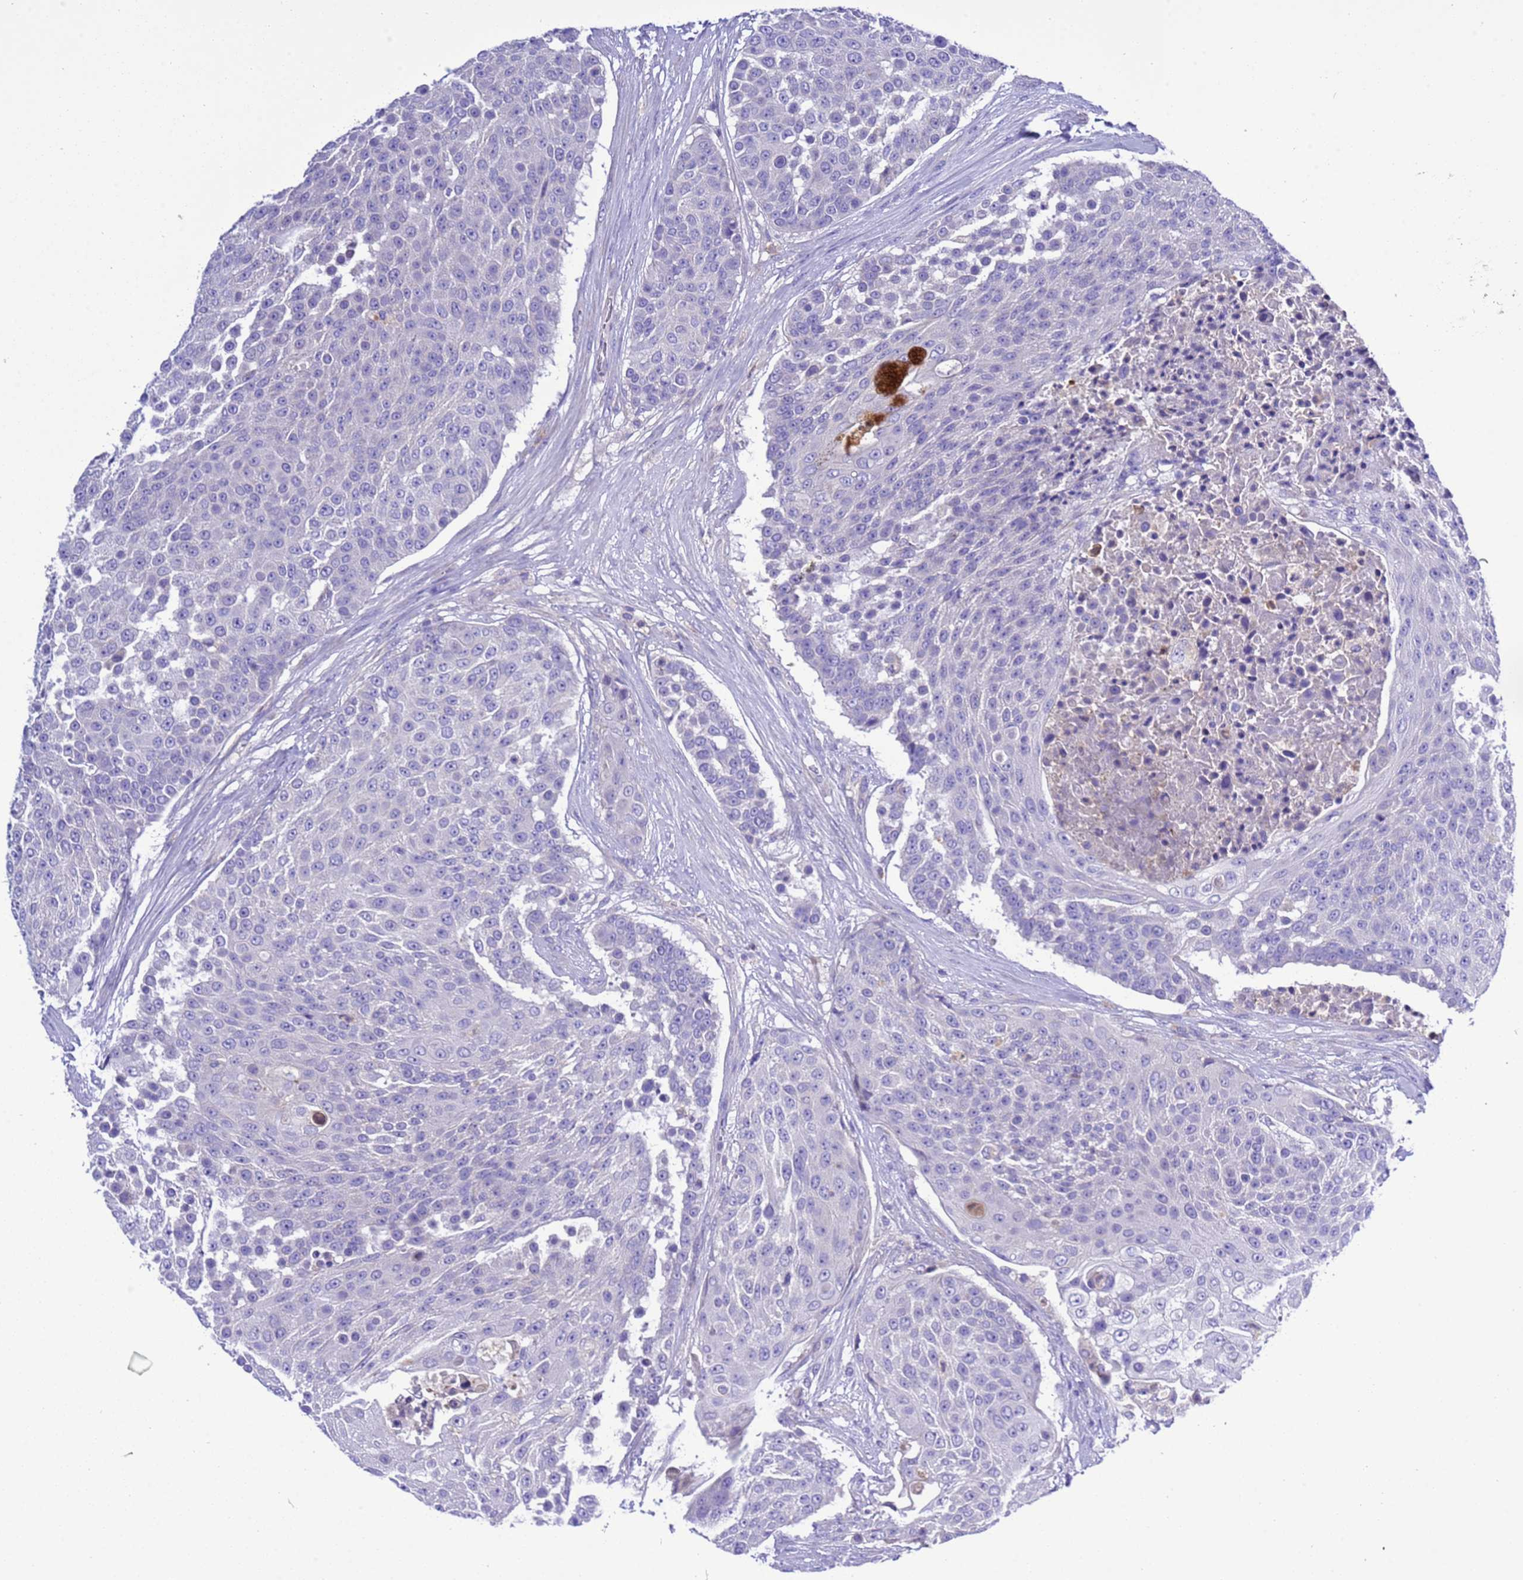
{"staining": {"intensity": "negative", "quantity": "none", "location": "none"}, "tissue": "urothelial cancer", "cell_type": "Tumor cells", "image_type": "cancer", "snomed": [{"axis": "morphology", "description": "Urothelial carcinoma, High grade"}, {"axis": "topography", "description": "Urinary bladder"}], "caption": "This histopathology image is of urothelial cancer stained with immunohistochemistry (IHC) to label a protein in brown with the nuclei are counter-stained blue. There is no staining in tumor cells.", "gene": "KICS2", "patient": {"sex": "female", "age": 63}}